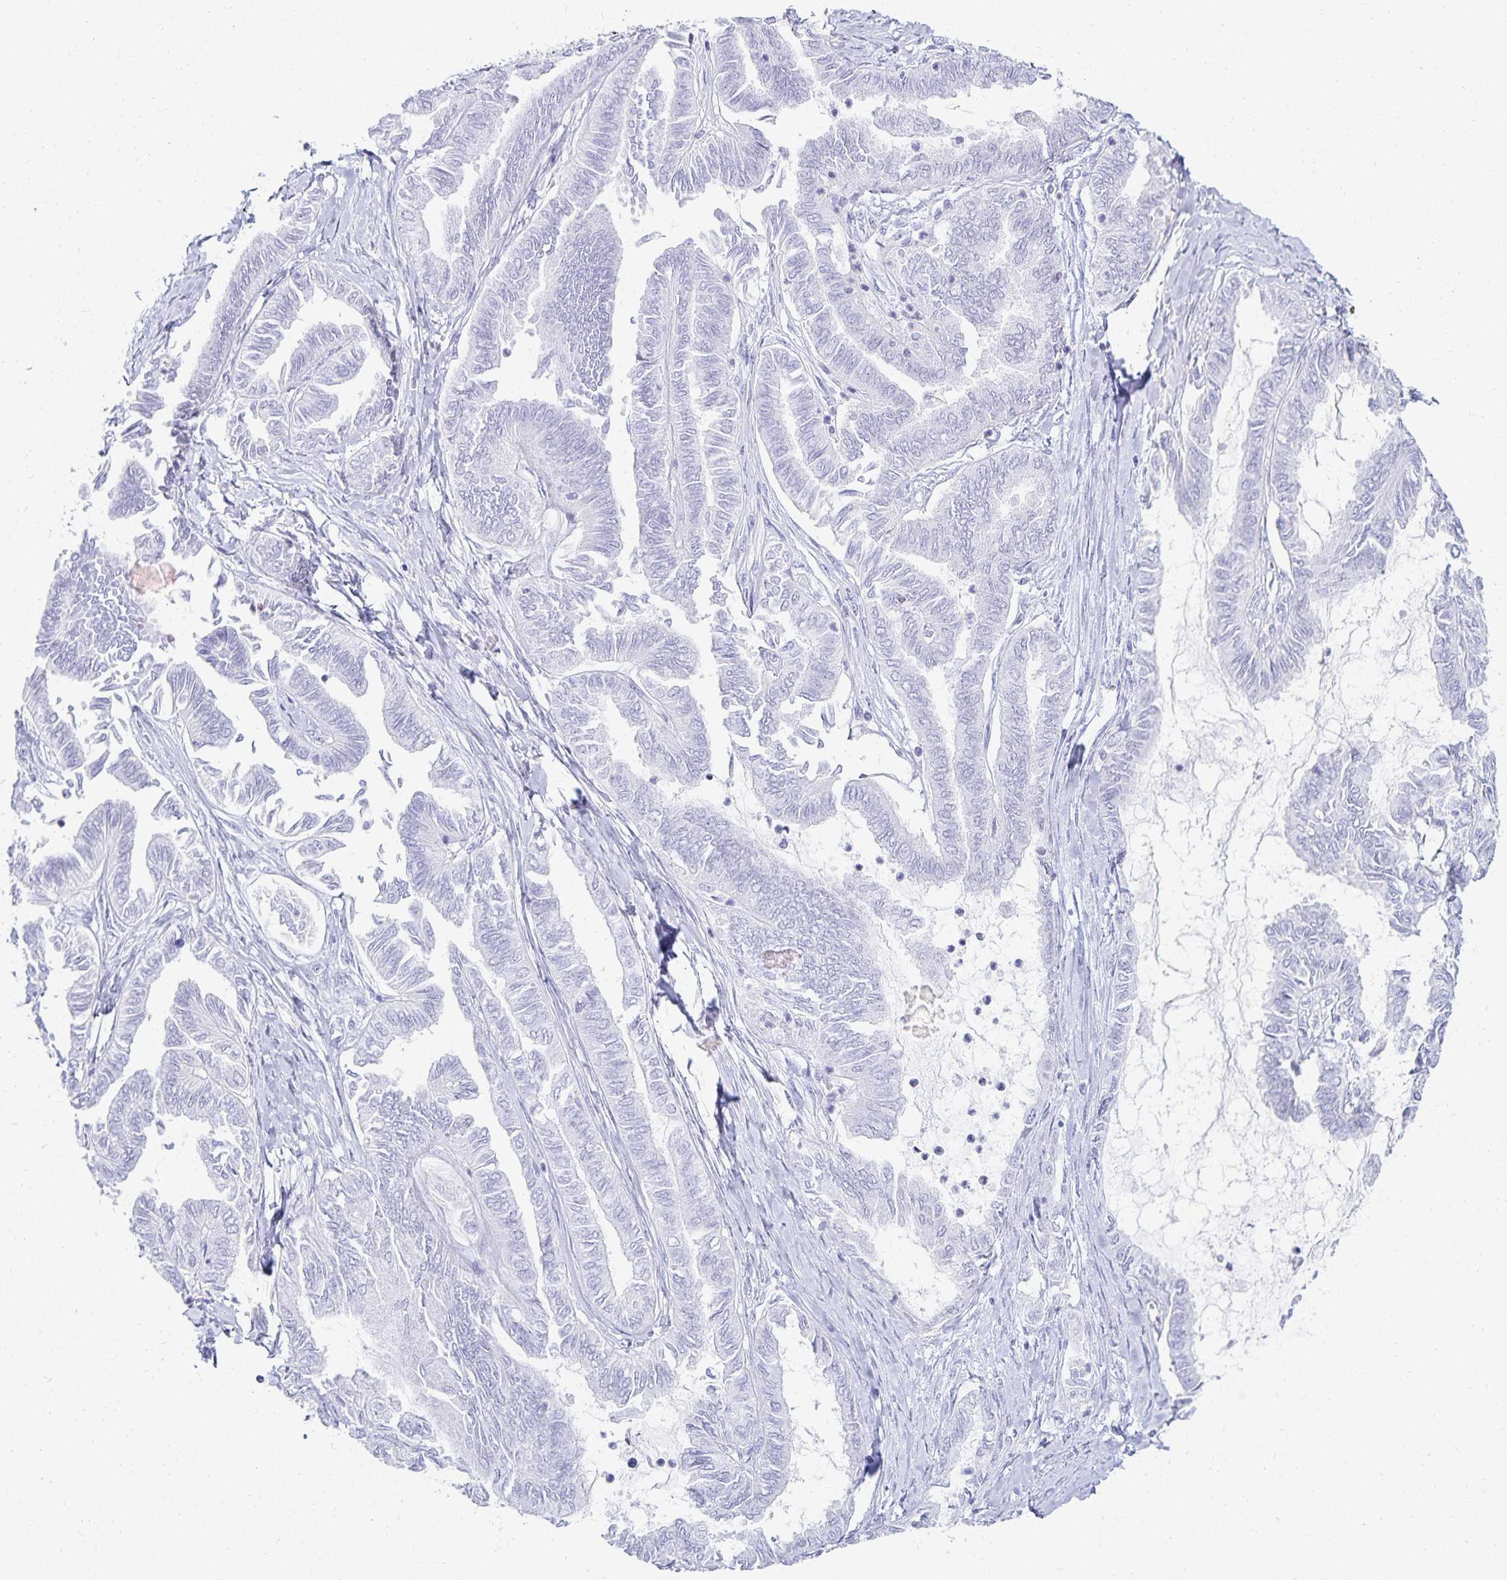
{"staining": {"intensity": "negative", "quantity": "none", "location": "none"}, "tissue": "ovarian cancer", "cell_type": "Tumor cells", "image_type": "cancer", "snomed": [{"axis": "morphology", "description": "Carcinoma, endometroid"}, {"axis": "topography", "description": "Ovary"}], "caption": "Image shows no significant protein staining in tumor cells of ovarian endometroid carcinoma. The staining was performed using DAB to visualize the protein expression in brown, while the nuclei were stained in blue with hematoxylin (Magnification: 20x).", "gene": "GP2", "patient": {"sex": "female", "age": 70}}